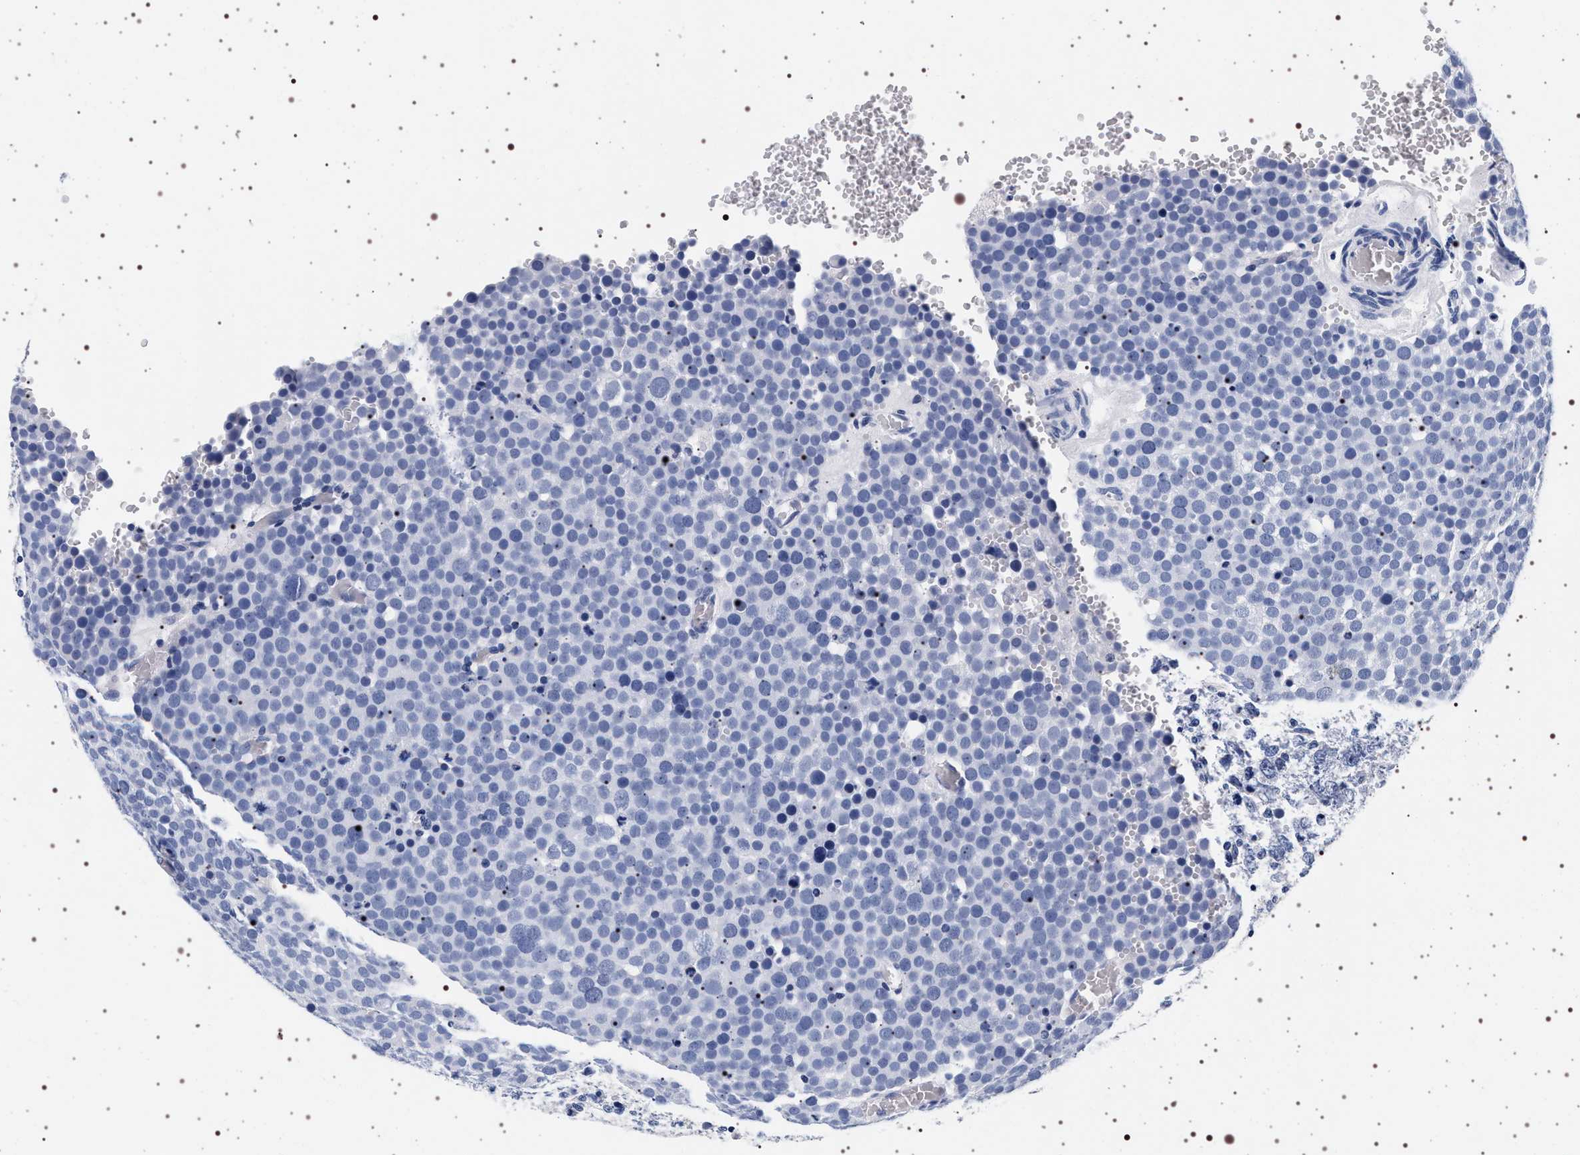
{"staining": {"intensity": "negative", "quantity": "none", "location": "none"}, "tissue": "testis cancer", "cell_type": "Tumor cells", "image_type": "cancer", "snomed": [{"axis": "morphology", "description": "Seminoma, NOS"}, {"axis": "topography", "description": "Testis"}], "caption": "This is an immunohistochemistry (IHC) photomicrograph of seminoma (testis). There is no positivity in tumor cells.", "gene": "SYN1", "patient": {"sex": "male", "age": 71}}